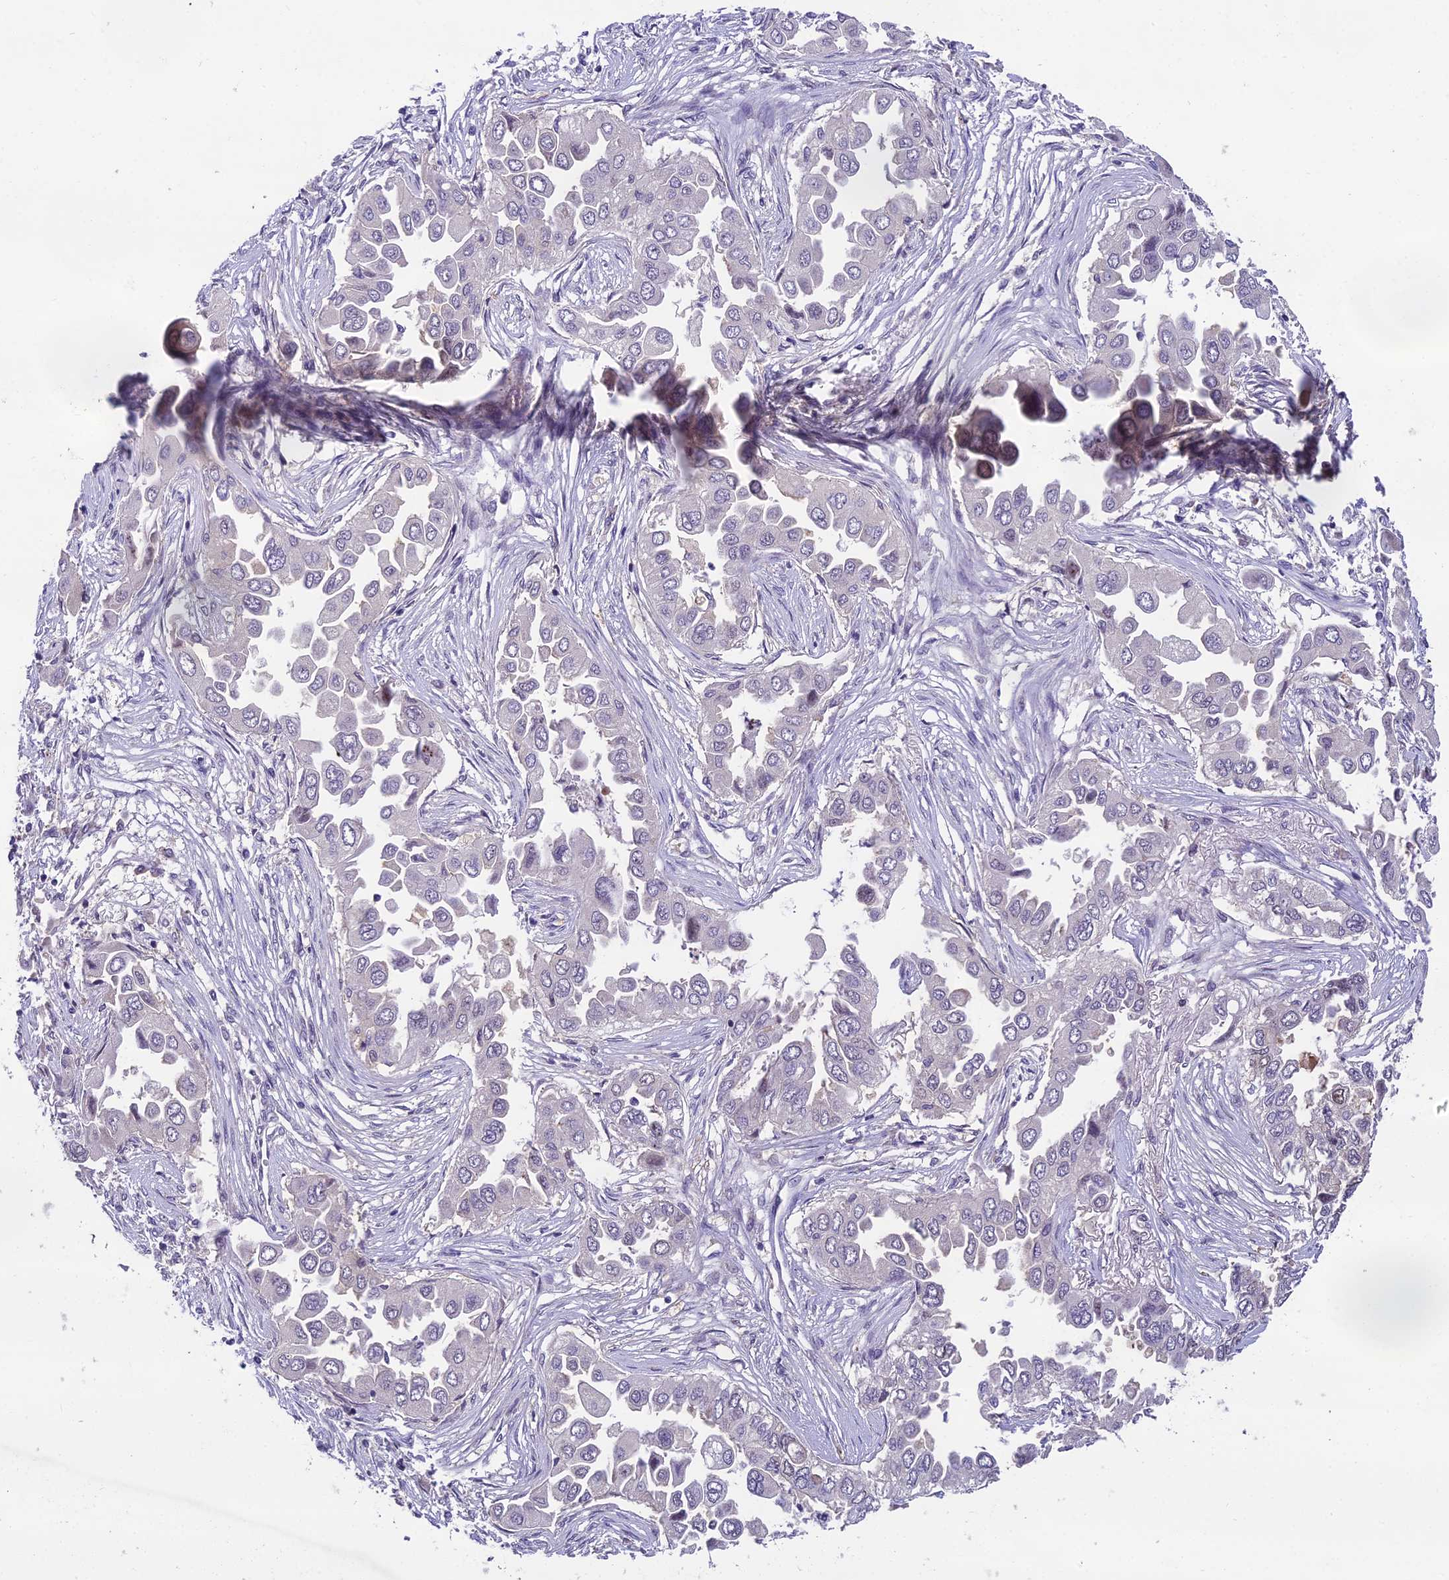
{"staining": {"intensity": "negative", "quantity": "none", "location": "none"}, "tissue": "lung cancer", "cell_type": "Tumor cells", "image_type": "cancer", "snomed": [{"axis": "morphology", "description": "Adenocarcinoma, NOS"}, {"axis": "topography", "description": "Lung"}], "caption": "Tumor cells show no significant protein positivity in lung cancer (adenocarcinoma).", "gene": "ZNF333", "patient": {"sex": "female", "age": 76}}